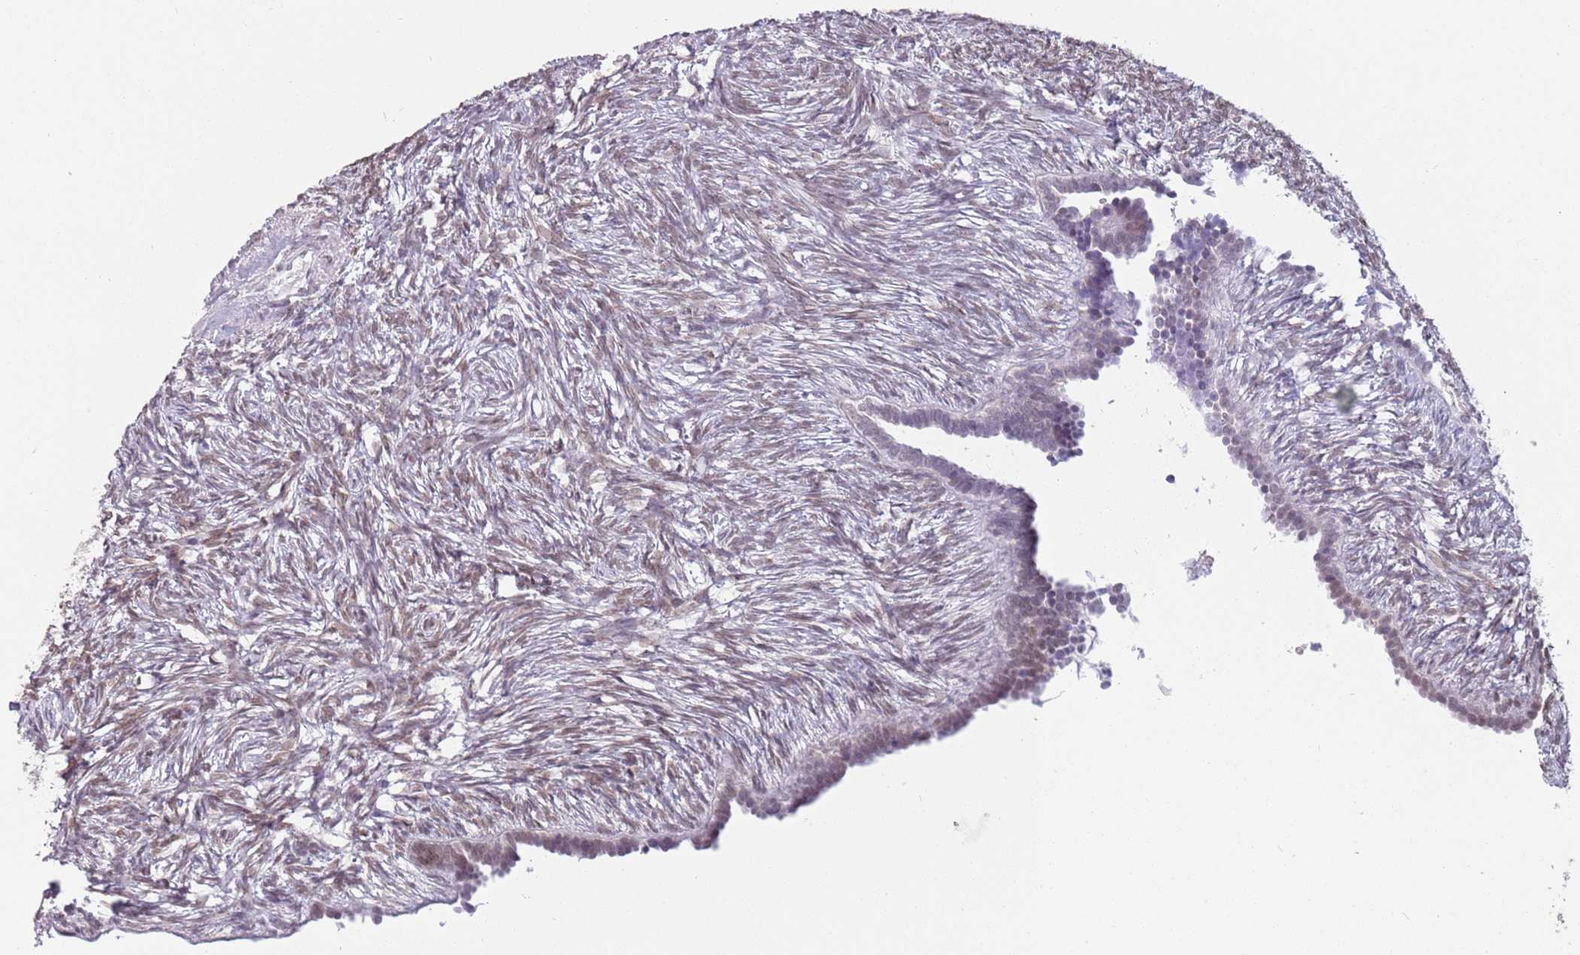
{"staining": {"intensity": "moderate", "quantity": "25%-75%", "location": "nuclear"}, "tissue": "ovary", "cell_type": "Ovarian stroma cells", "image_type": "normal", "snomed": [{"axis": "morphology", "description": "Normal tissue, NOS"}, {"axis": "topography", "description": "Ovary"}], "caption": "Ovary stained with IHC exhibits moderate nuclear staining in approximately 25%-75% of ovarian stroma cells. Nuclei are stained in blue.", "gene": "ZNF574", "patient": {"sex": "female", "age": 51}}